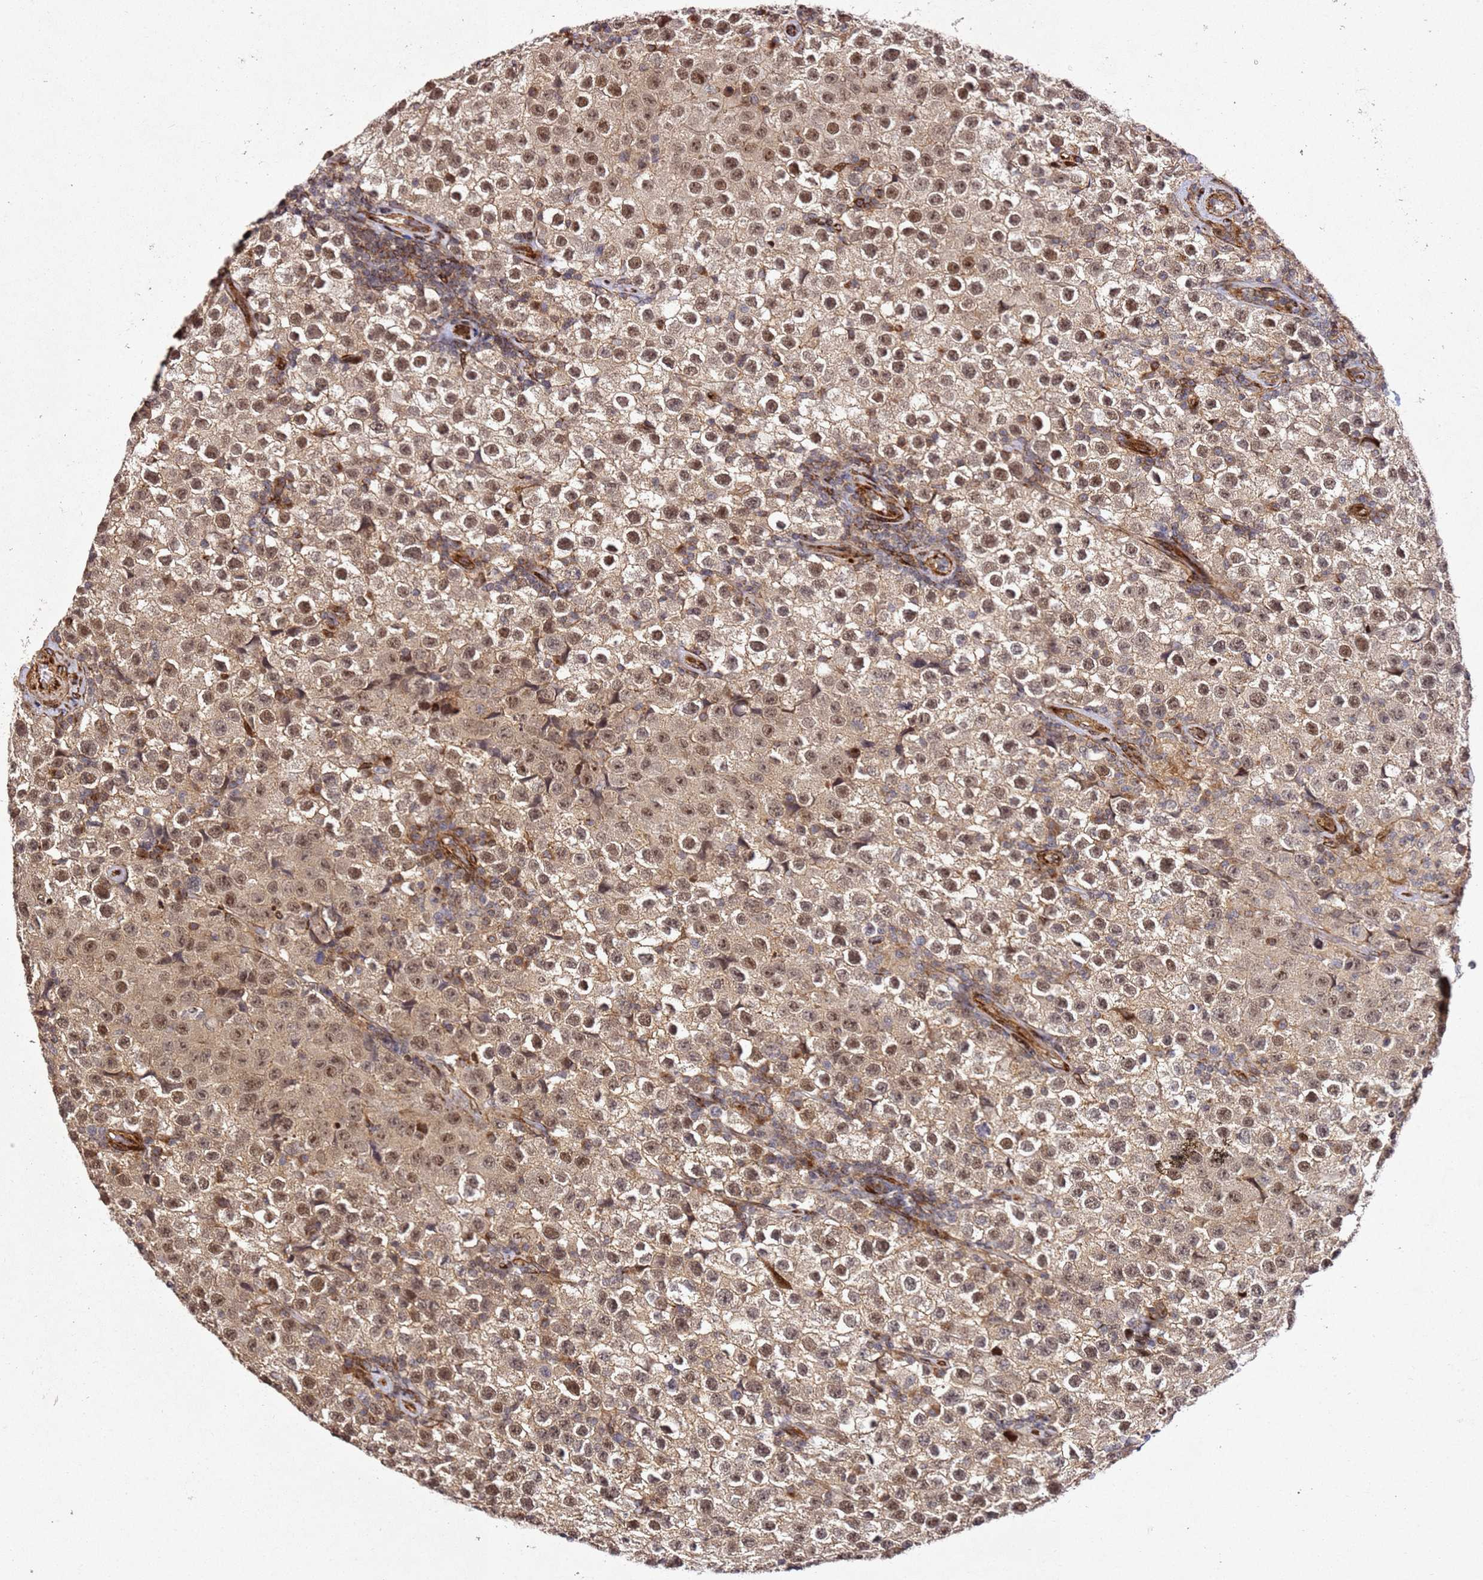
{"staining": {"intensity": "moderate", "quantity": ">75%", "location": "nuclear"}, "tissue": "testis cancer", "cell_type": "Tumor cells", "image_type": "cancer", "snomed": [{"axis": "morphology", "description": "Seminoma, NOS"}, {"axis": "morphology", "description": "Carcinoma, Embryonal, NOS"}, {"axis": "topography", "description": "Testis"}], "caption": "IHC (DAB (3,3'-diaminobenzidine)) staining of human testis cancer displays moderate nuclear protein staining in approximately >75% of tumor cells.", "gene": "ZNF296", "patient": {"sex": "male", "age": 41}}